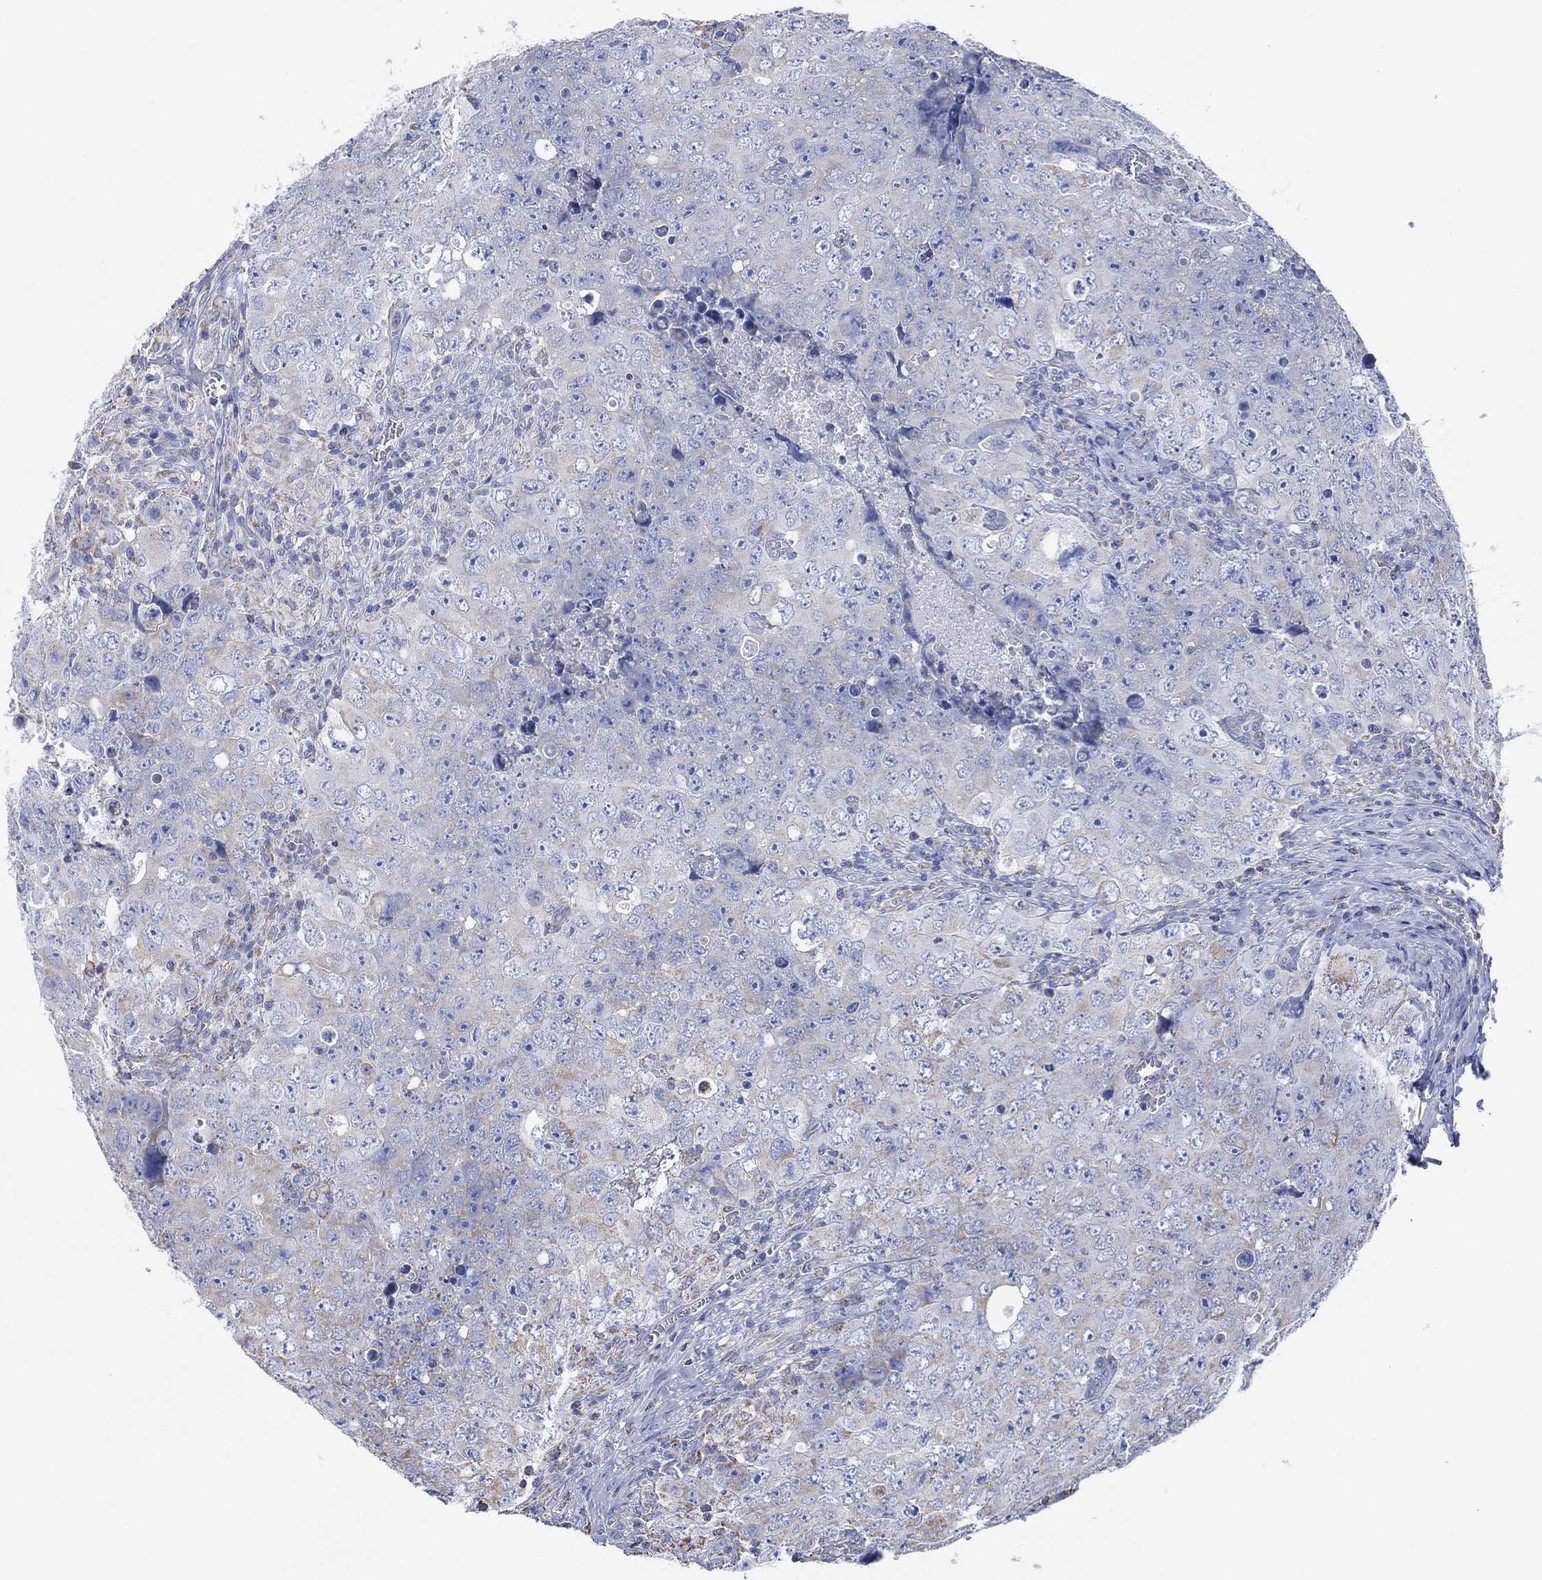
{"staining": {"intensity": "negative", "quantity": "none", "location": "none"}, "tissue": "testis cancer", "cell_type": "Tumor cells", "image_type": "cancer", "snomed": [{"axis": "morphology", "description": "Seminoma, NOS"}, {"axis": "topography", "description": "Testis"}], "caption": "Photomicrograph shows no protein expression in tumor cells of testis cancer tissue. Nuclei are stained in blue.", "gene": "CFTR", "patient": {"sex": "male", "age": 34}}